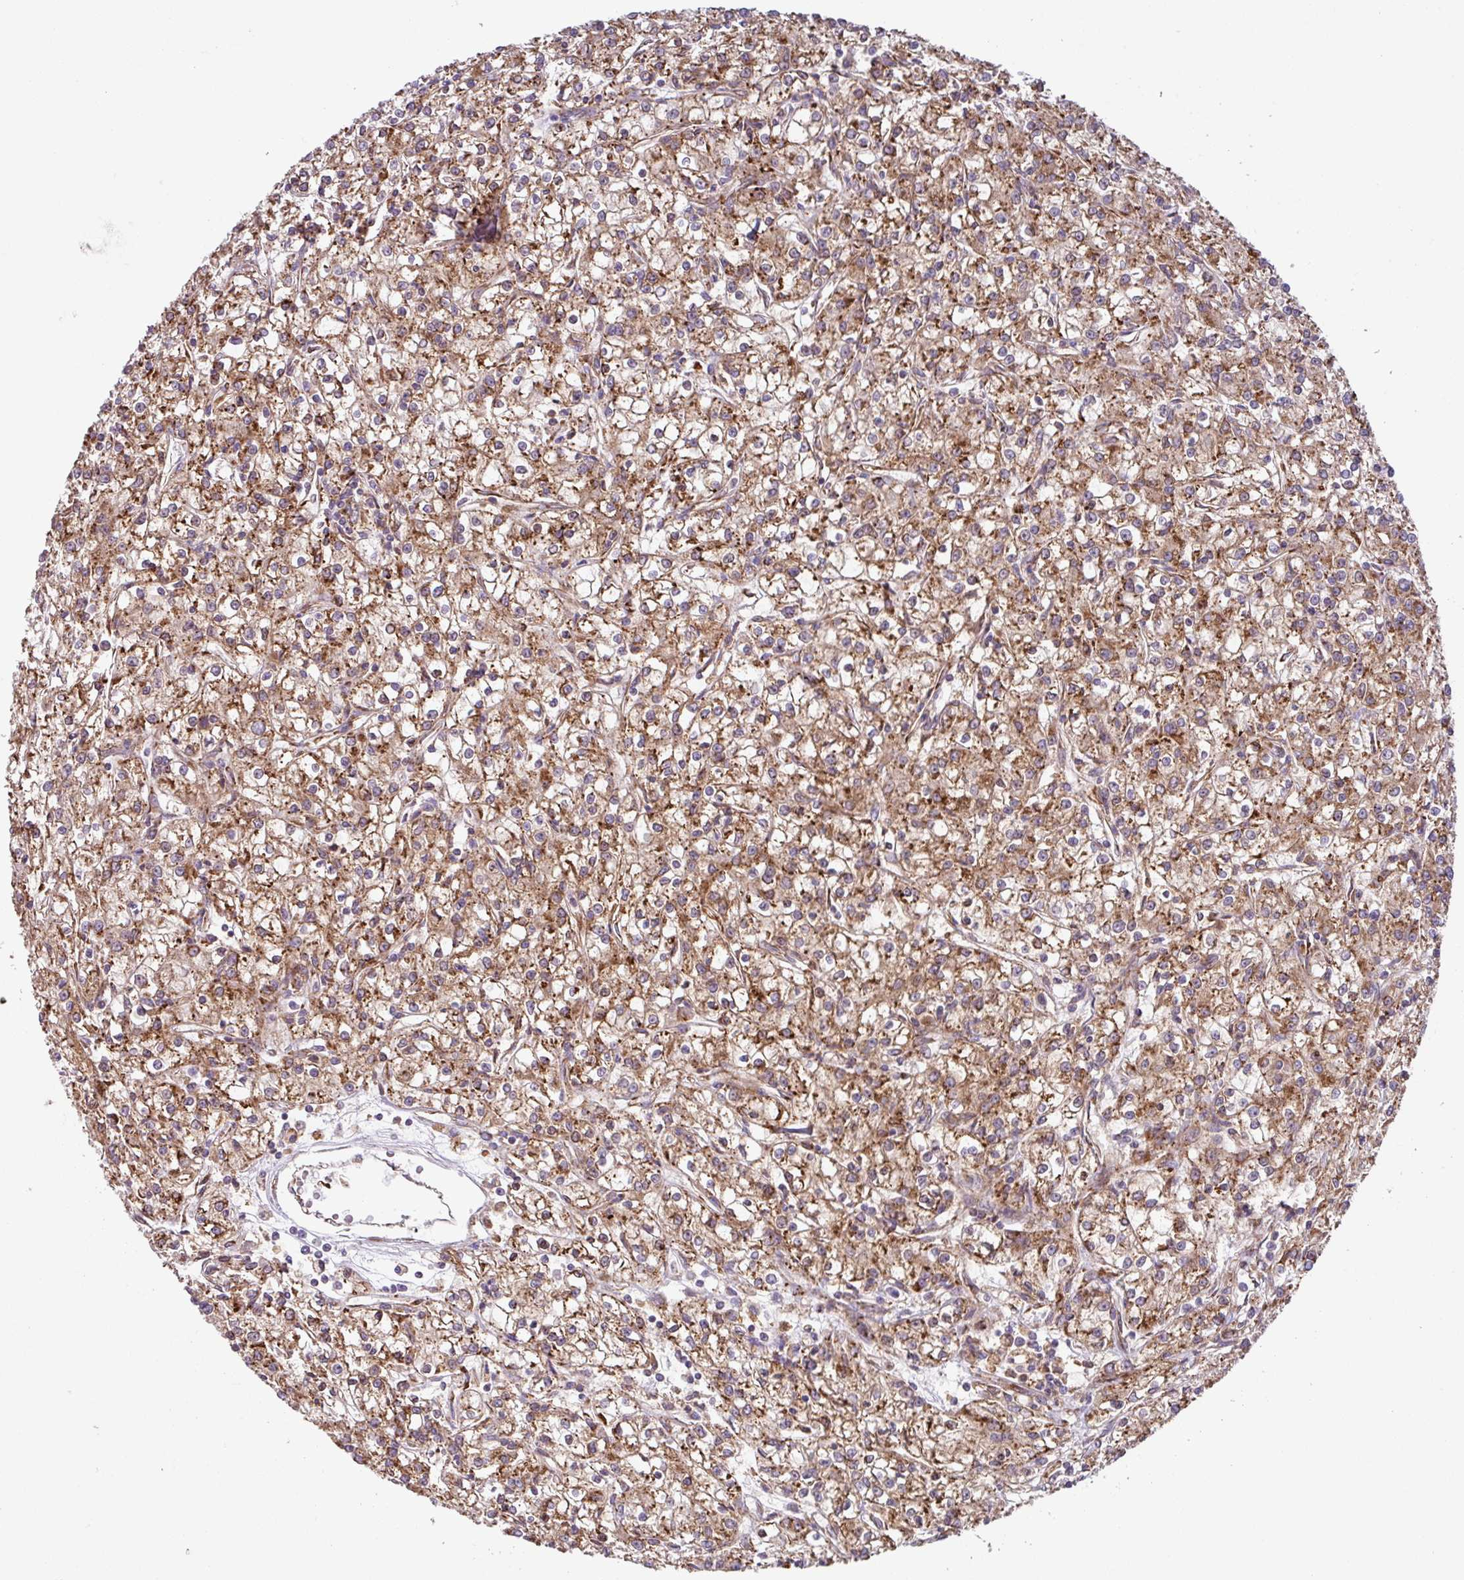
{"staining": {"intensity": "moderate", "quantity": ">75%", "location": "cytoplasmic/membranous"}, "tissue": "renal cancer", "cell_type": "Tumor cells", "image_type": "cancer", "snomed": [{"axis": "morphology", "description": "Adenocarcinoma, NOS"}, {"axis": "topography", "description": "Kidney"}], "caption": "An immunohistochemistry micrograph of neoplastic tissue is shown. Protein staining in brown highlights moderate cytoplasmic/membranous positivity in renal adenocarcinoma within tumor cells.", "gene": "SLC39A7", "patient": {"sex": "female", "age": 59}}